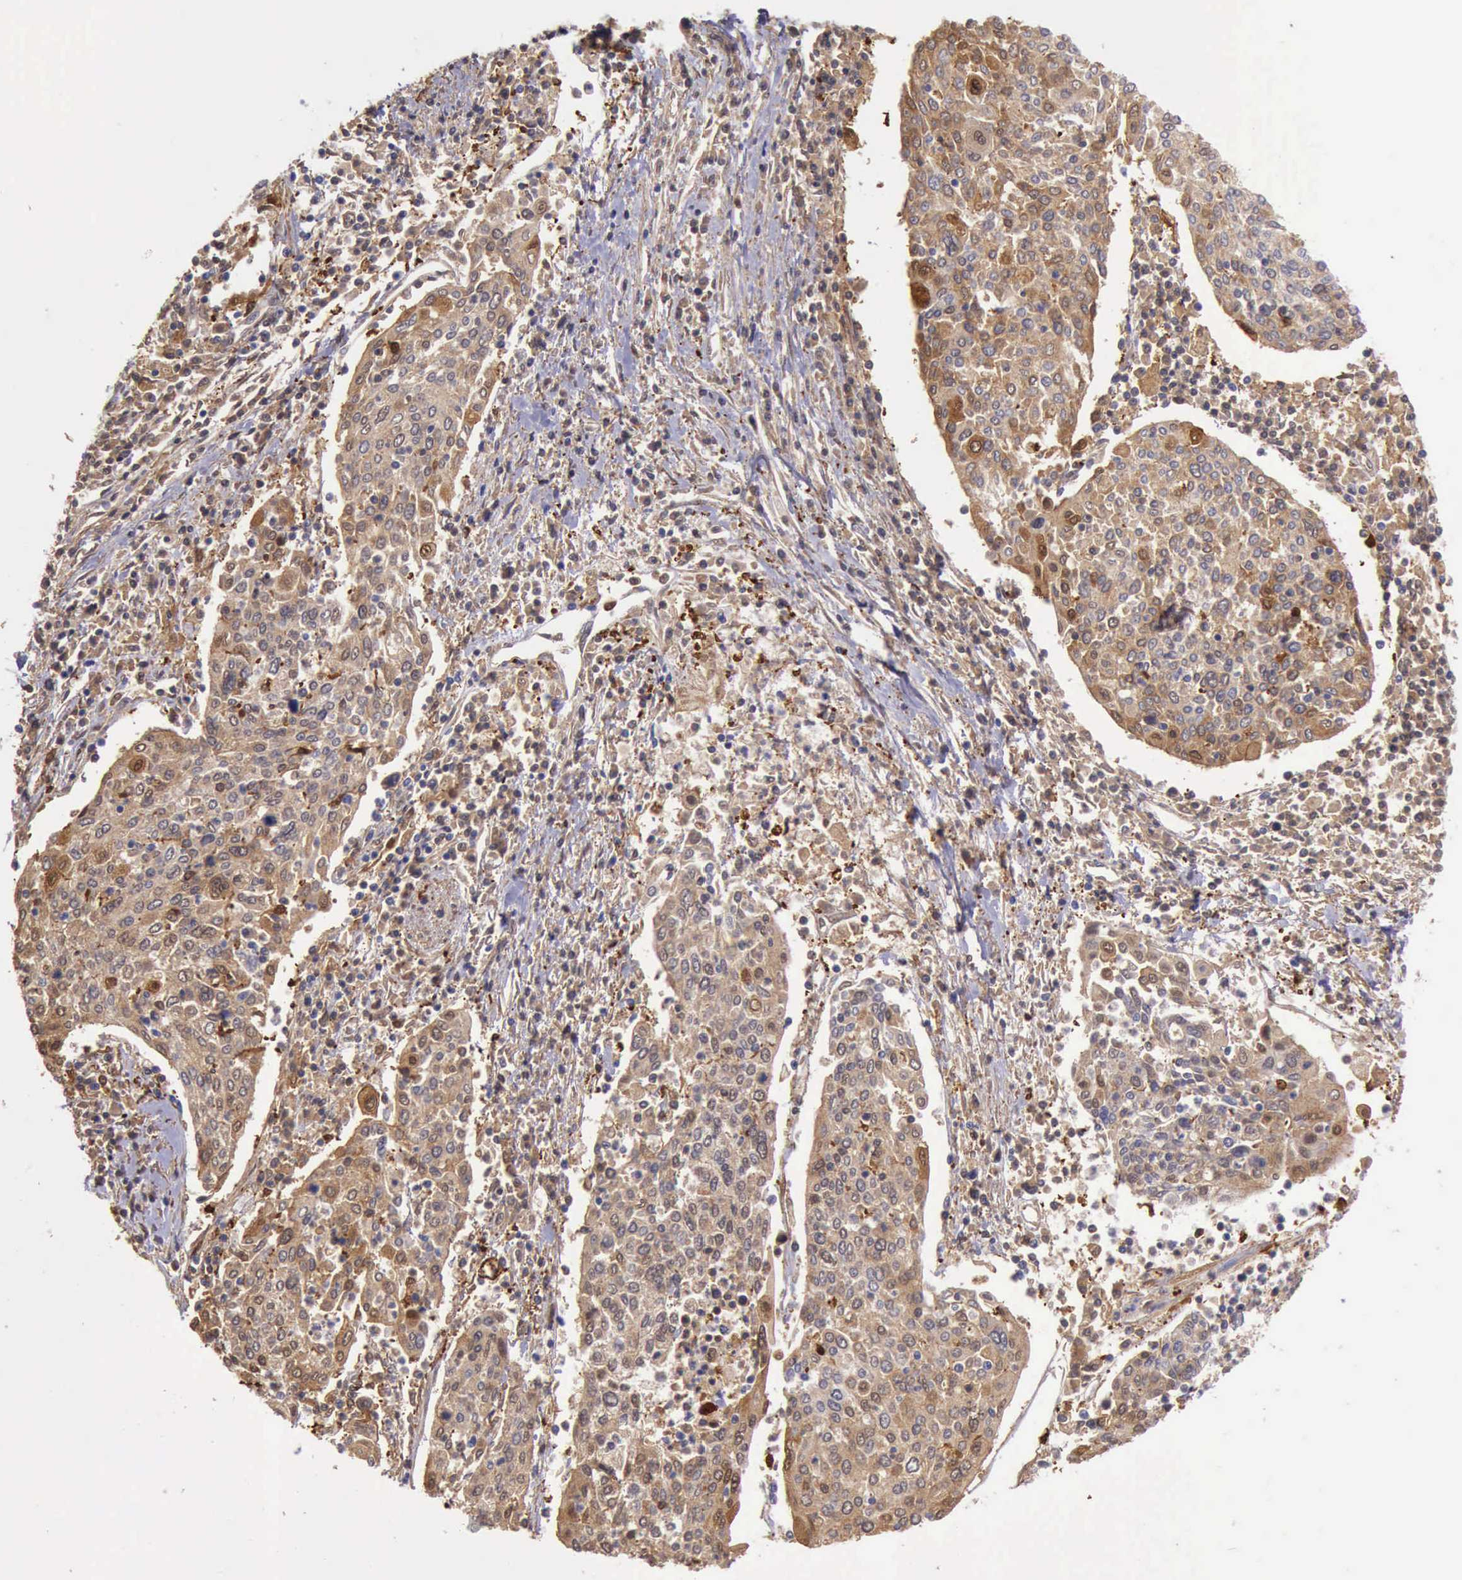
{"staining": {"intensity": "moderate", "quantity": "25%-75%", "location": "cytoplasmic/membranous,nuclear"}, "tissue": "cervical cancer", "cell_type": "Tumor cells", "image_type": "cancer", "snomed": [{"axis": "morphology", "description": "Squamous cell carcinoma, NOS"}, {"axis": "topography", "description": "Cervix"}], "caption": "Human cervical cancer stained with a protein marker reveals moderate staining in tumor cells.", "gene": "TYMP", "patient": {"sex": "female", "age": 40}}